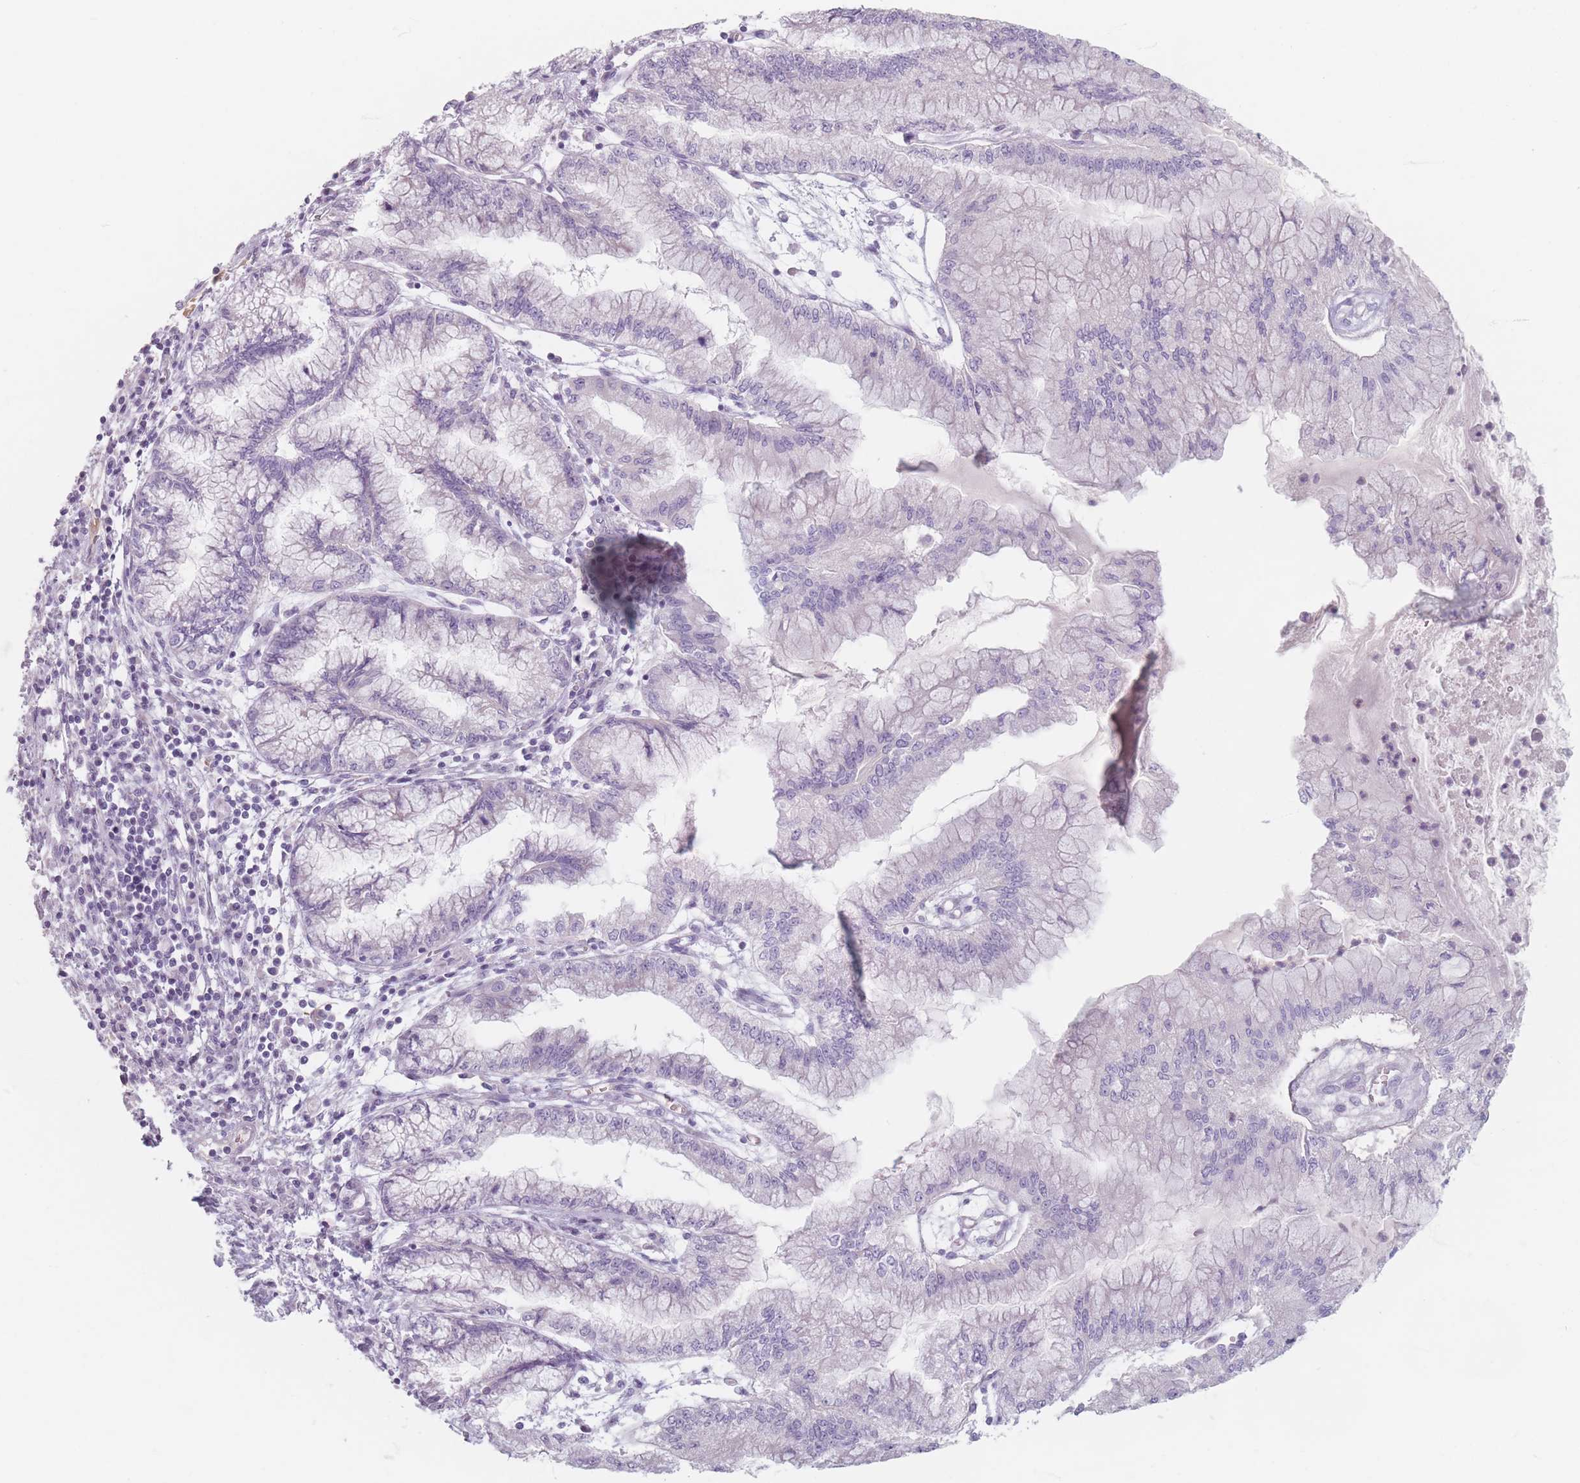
{"staining": {"intensity": "negative", "quantity": "none", "location": "none"}, "tissue": "pancreatic cancer", "cell_type": "Tumor cells", "image_type": "cancer", "snomed": [{"axis": "morphology", "description": "Adenocarcinoma, NOS"}, {"axis": "topography", "description": "Pancreas"}], "caption": "High magnification brightfield microscopy of pancreatic cancer (adenocarcinoma) stained with DAB (brown) and counterstained with hematoxylin (blue): tumor cells show no significant staining.", "gene": "PIGM", "patient": {"sex": "male", "age": 73}}